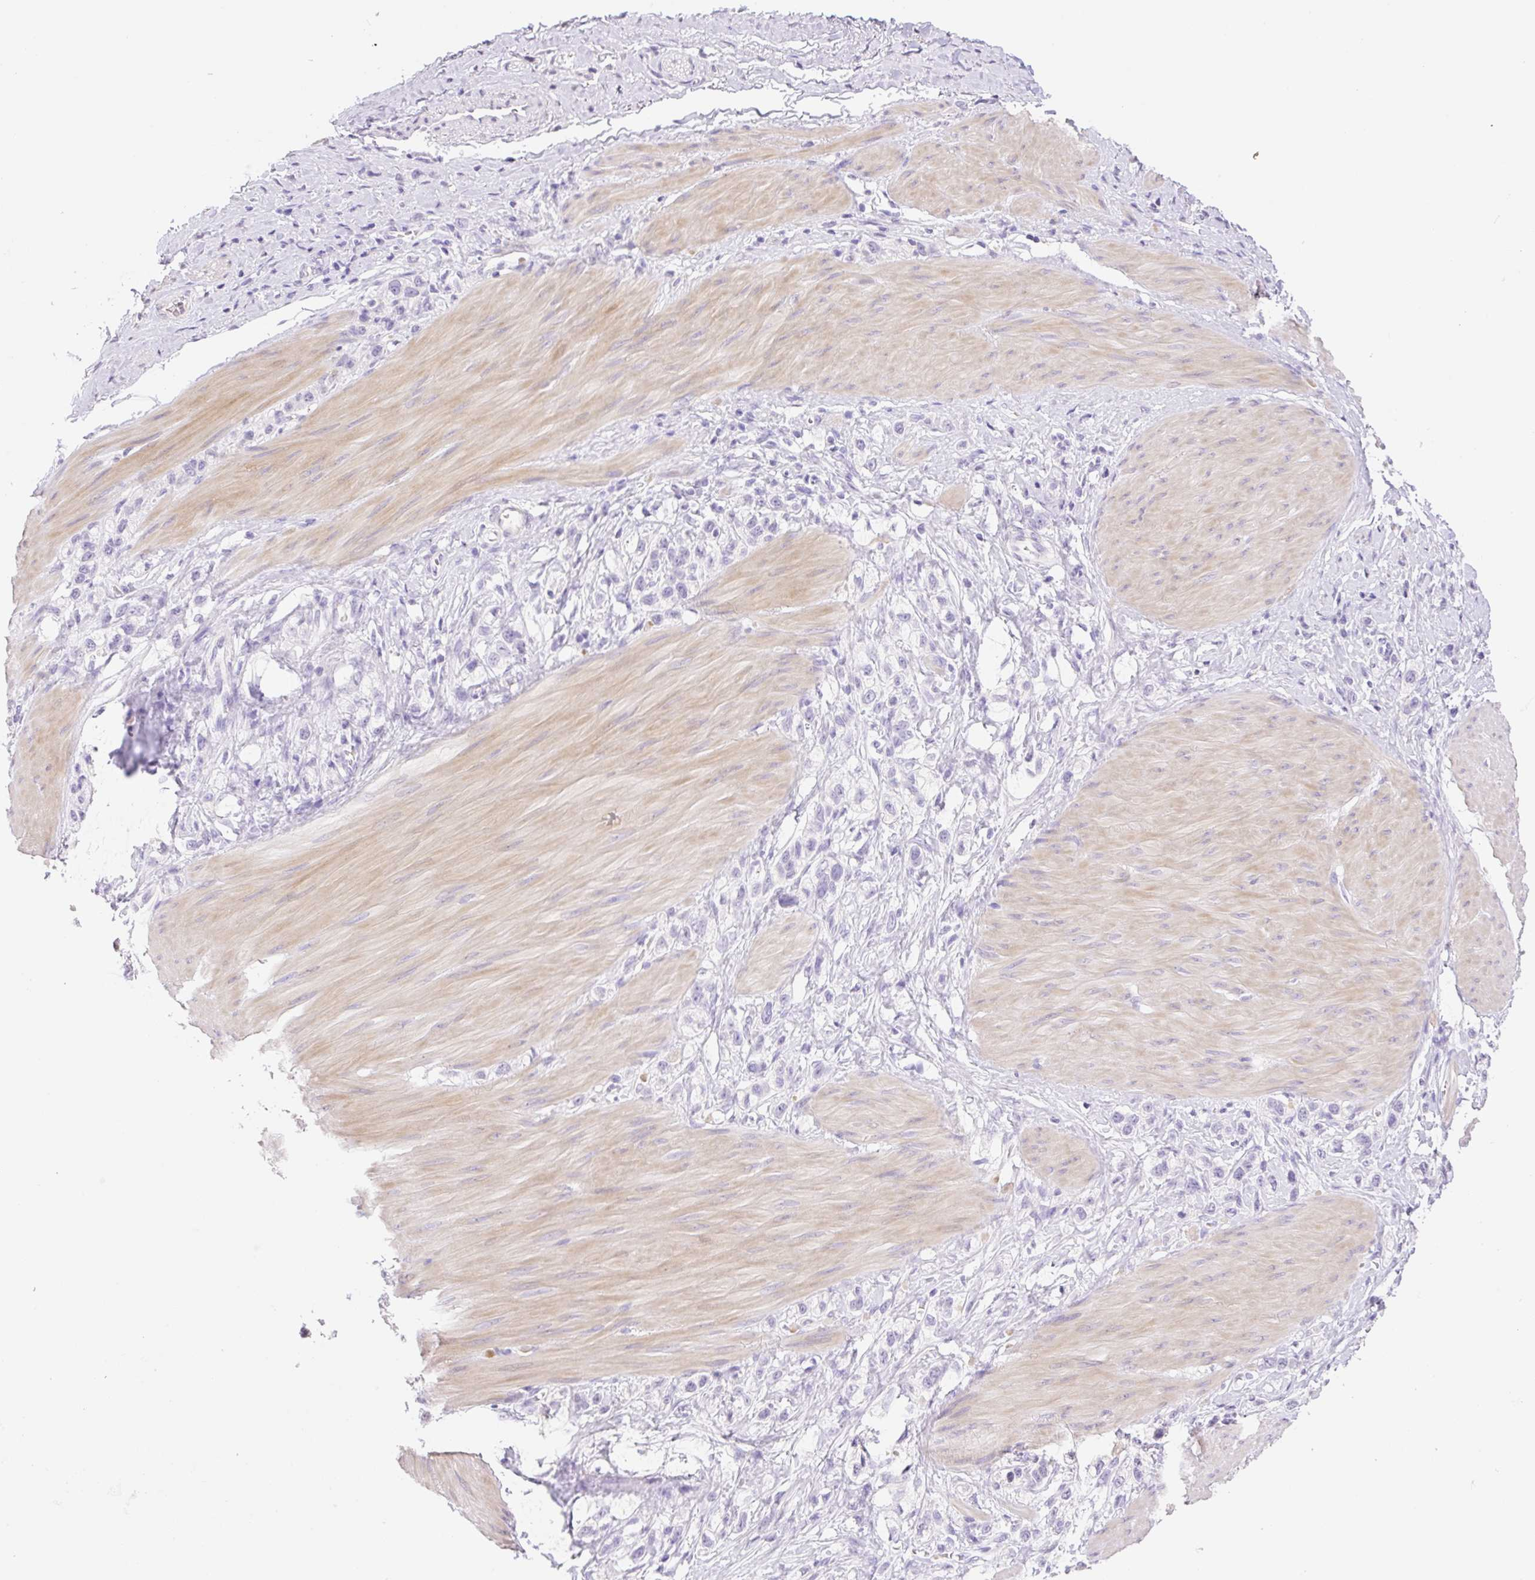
{"staining": {"intensity": "negative", "quantity": "none", "location": "none"}, "tissue": "stomach cancer", "cell_type": "Tumor cells", "image_type": "cancer", "snomed": [{"axis": "morphology", "description": "Adenocarcinoma, NOS"}, {"axis": "topography", "description": "Stomach"}], "caption": "A micrograph of stomach adenocarcinoma stained for a protein reveals no brown staining in tumor cells.", "gene": "HCRTR2", "patient": {"sex": "female", "age": 65}}